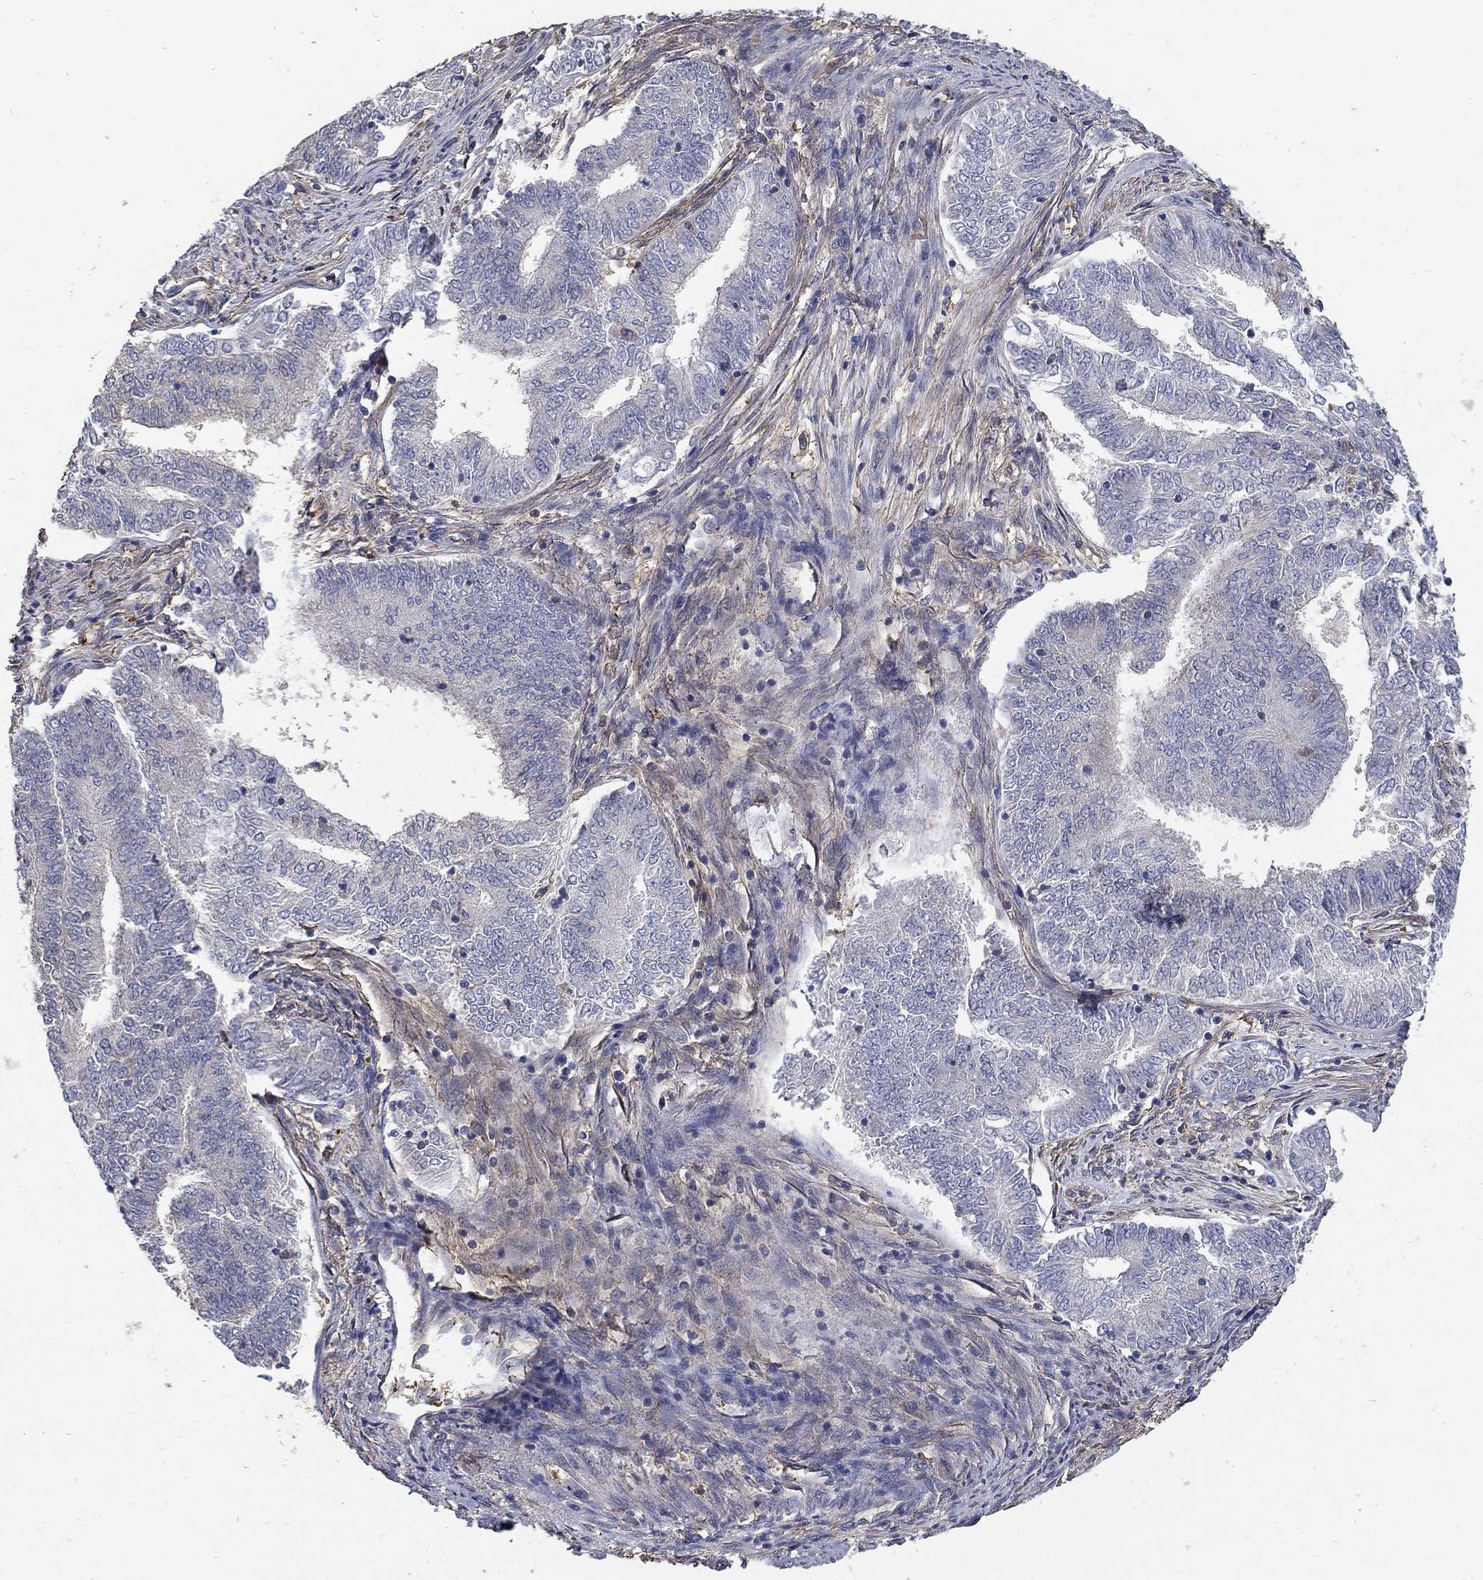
{"staining": {"intensity": "negative", "quantity": "none", "location": "none"}, "tissue": "endometrial cancer", "cell_type": "Tumor cells", "image_type": "cancer", "snomed": [{"axis": "morphology", "description": "Adenocarcinoma, NOS"}, {"axis": "topography", "description": "Endometrium"}], "caption": "Immunohistochemical staining of human endometrial adenocarcinoma demonstrates no significant positivity in tumor cells.", "gene": "DPYSL2", "patient": {"sex": "female", "age": 62}}